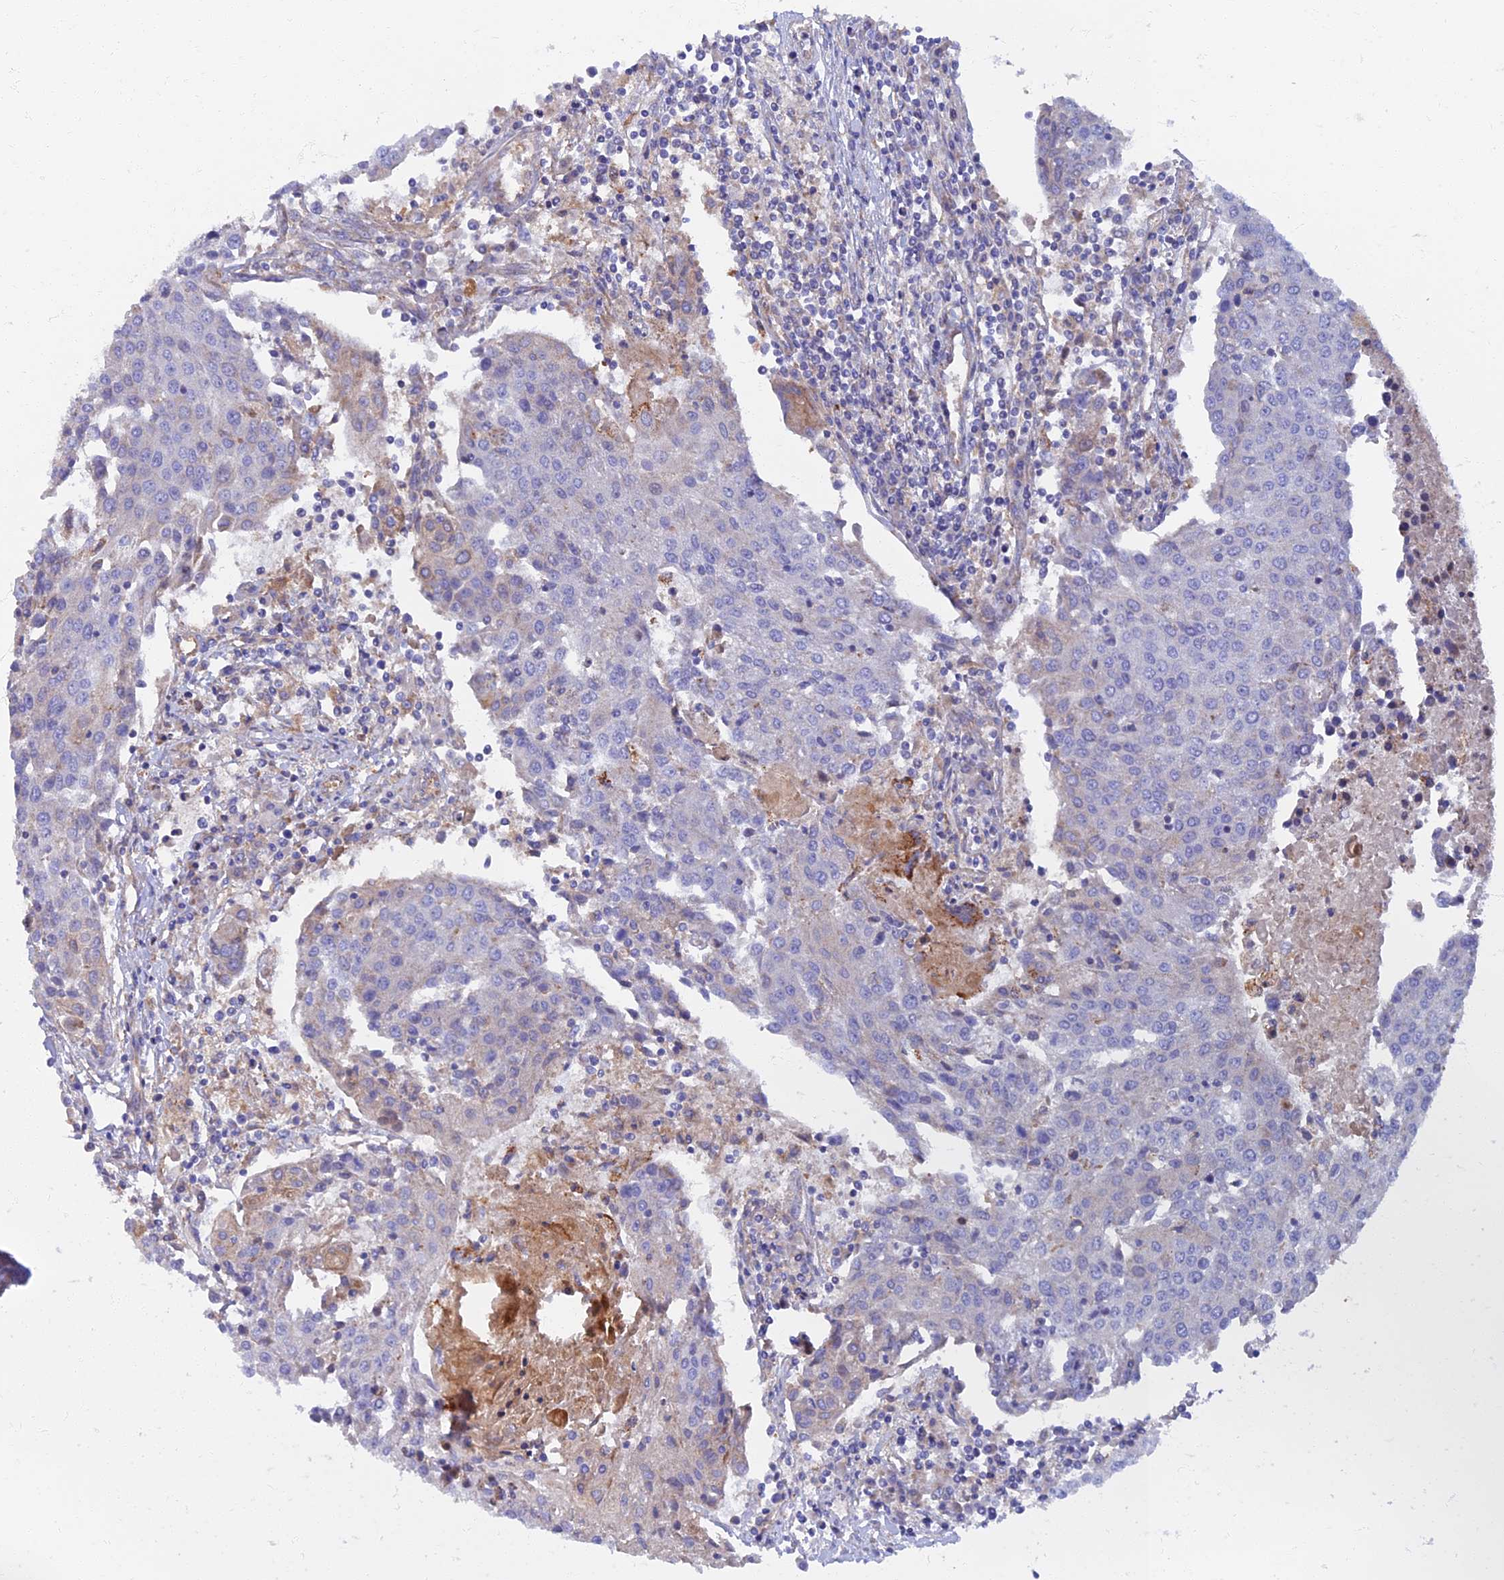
{"staining": {"intensity": "negative", "quantity": "none", "location": "none"}, "tissue": "urothelial cancer", "cell_type": "Tumor cells", "image_type": "cancer", "snomed": [{"axis": "morphology", "description": "Urothelial carcinoma, High grade"}, {"axis": "topography", "description": "Urinary bladder"}], "caption": "Tumor cells show no significant protein expression in urothelial carcinoma (high-grade).", "gene": "TMEM44", "patient": {"sex": "female", "age": 85}}